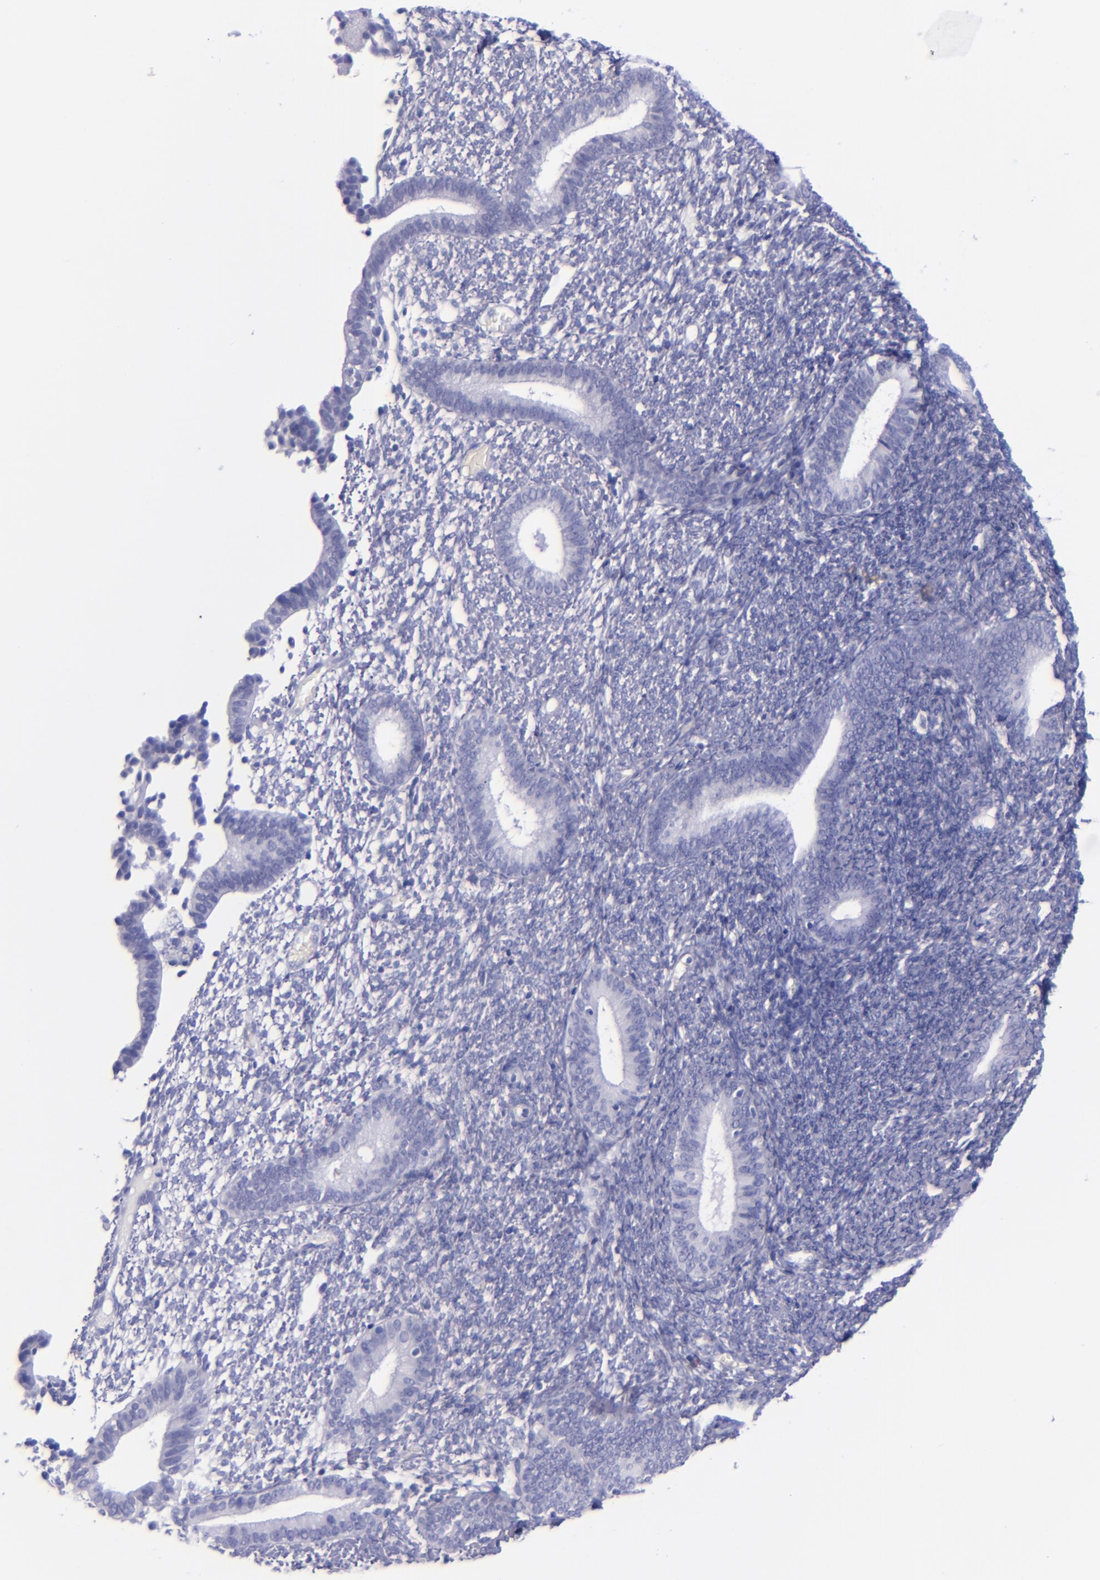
{"staining": {"intensity": "negative", "quantity": "none", "location": "none"}, "tissue": "endometrium", "cell_type": "Cells in endometrial stroma", "image_type": "normal", "snomed": [{"axis": "morphology", "description": "Normal tissue, NOS"}, {"axis": "topography", "description": "Smooth muscle"}, {"axis": "topography", "description": "Endometrium"}], "caption": "Protein analysis of normal endometrium displays no significant staining in cells in endometrial stroma.", "gene": "LAG3", "patient": {"sex": "female", "age": 57}}